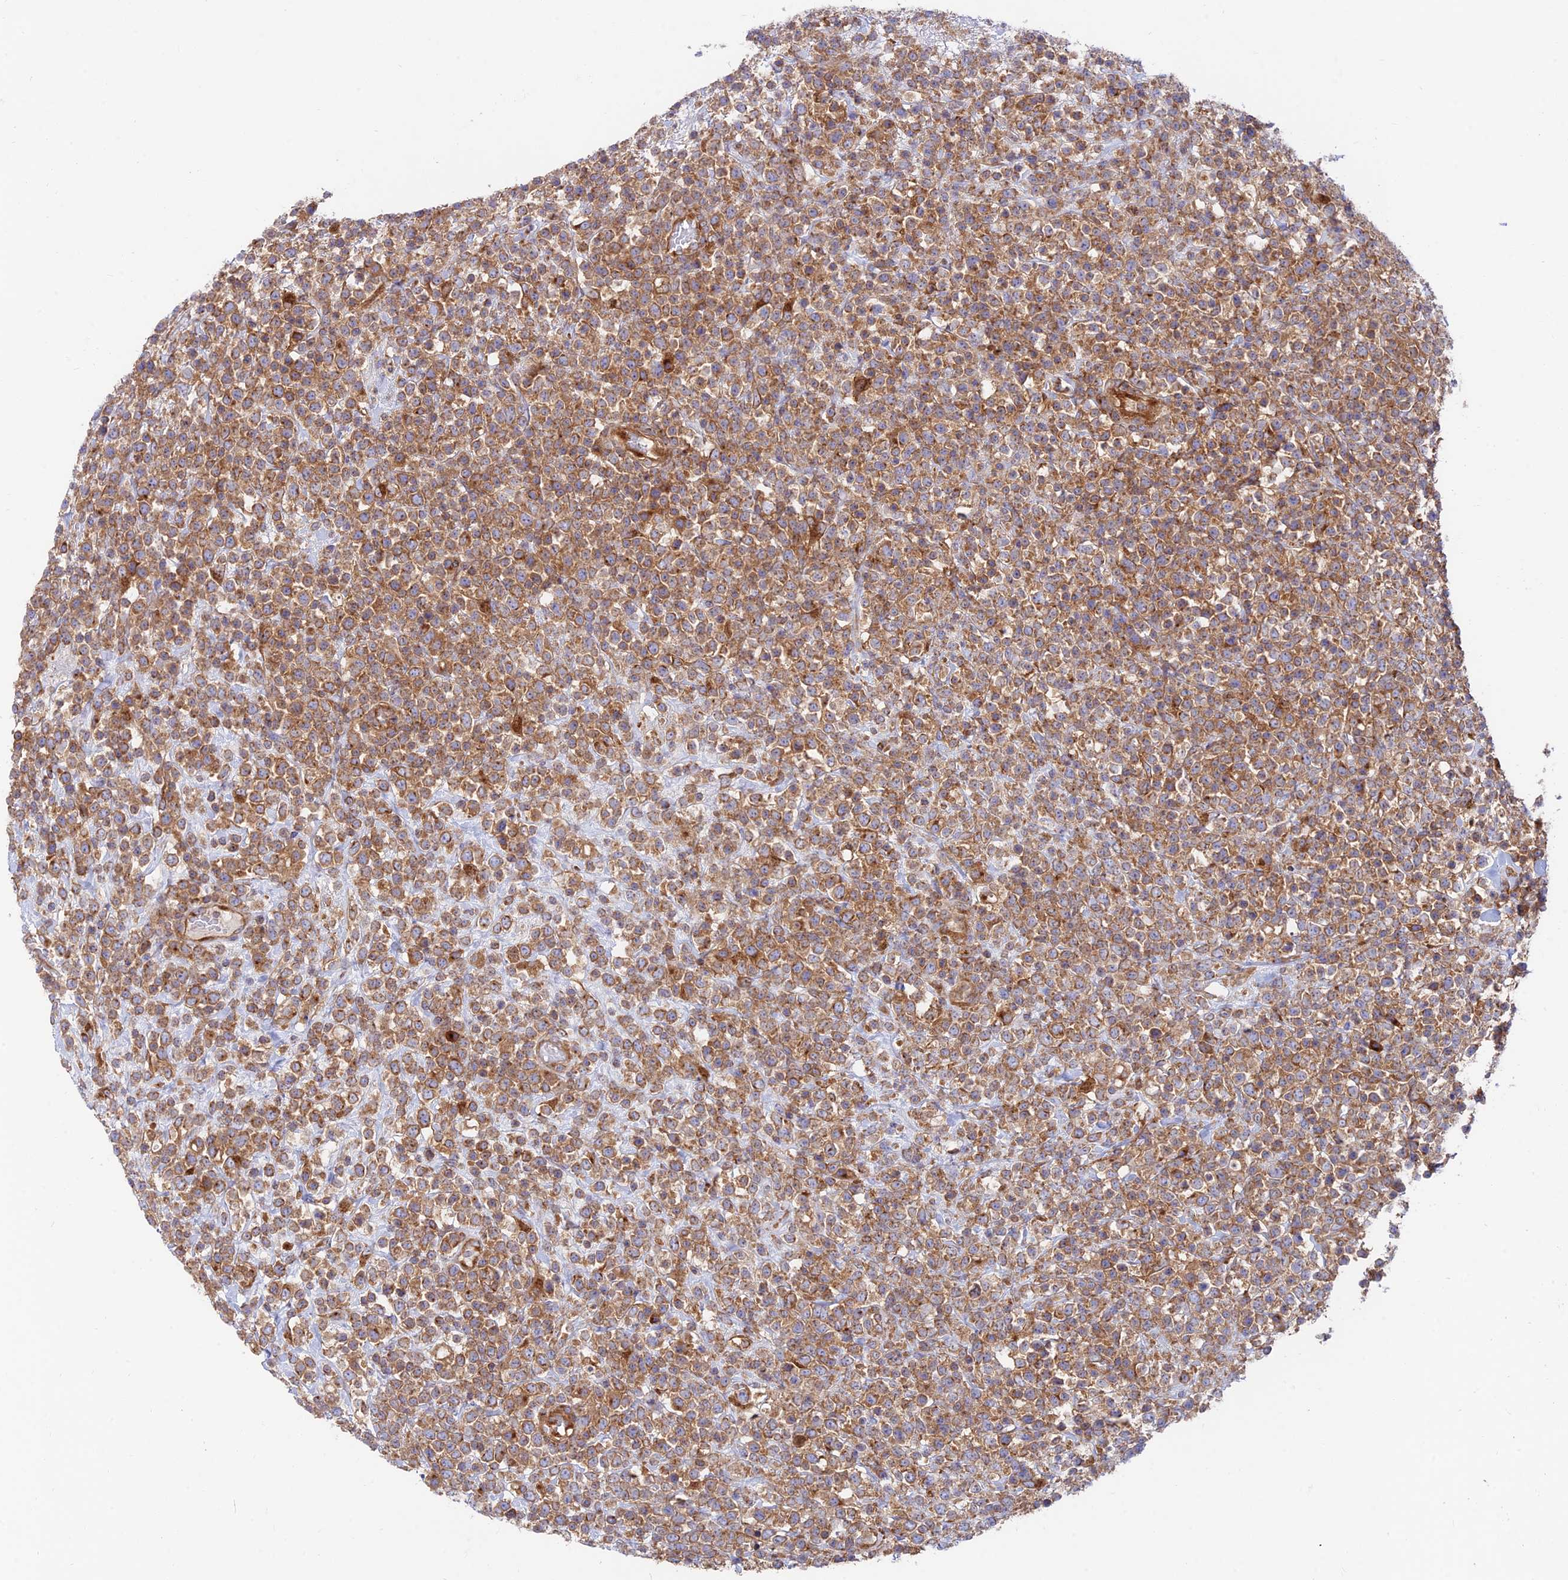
{"staining": {"intensity": "moderate", "quantity": ">75%", "location": "cytoplasmic/membranous"}, "tissue": "lymphoma", "cell_type": "Tumor cells", "image_type": "cancer", "snomed": [{"axis": "morphology", "description": "Malignant lymphoma, non-Hodgkin's type, High grade"}, {"axis": "topography", "description": "Colon"}], "caption": "There is medium levels of moderate cytoplasmic/membranous expression in tumor cells of lymphoma, as demonstrated by immunohistochemical staining (brown color).", "gene": "GOLGA3", "patient": {"sex": "female", "age": 53}}